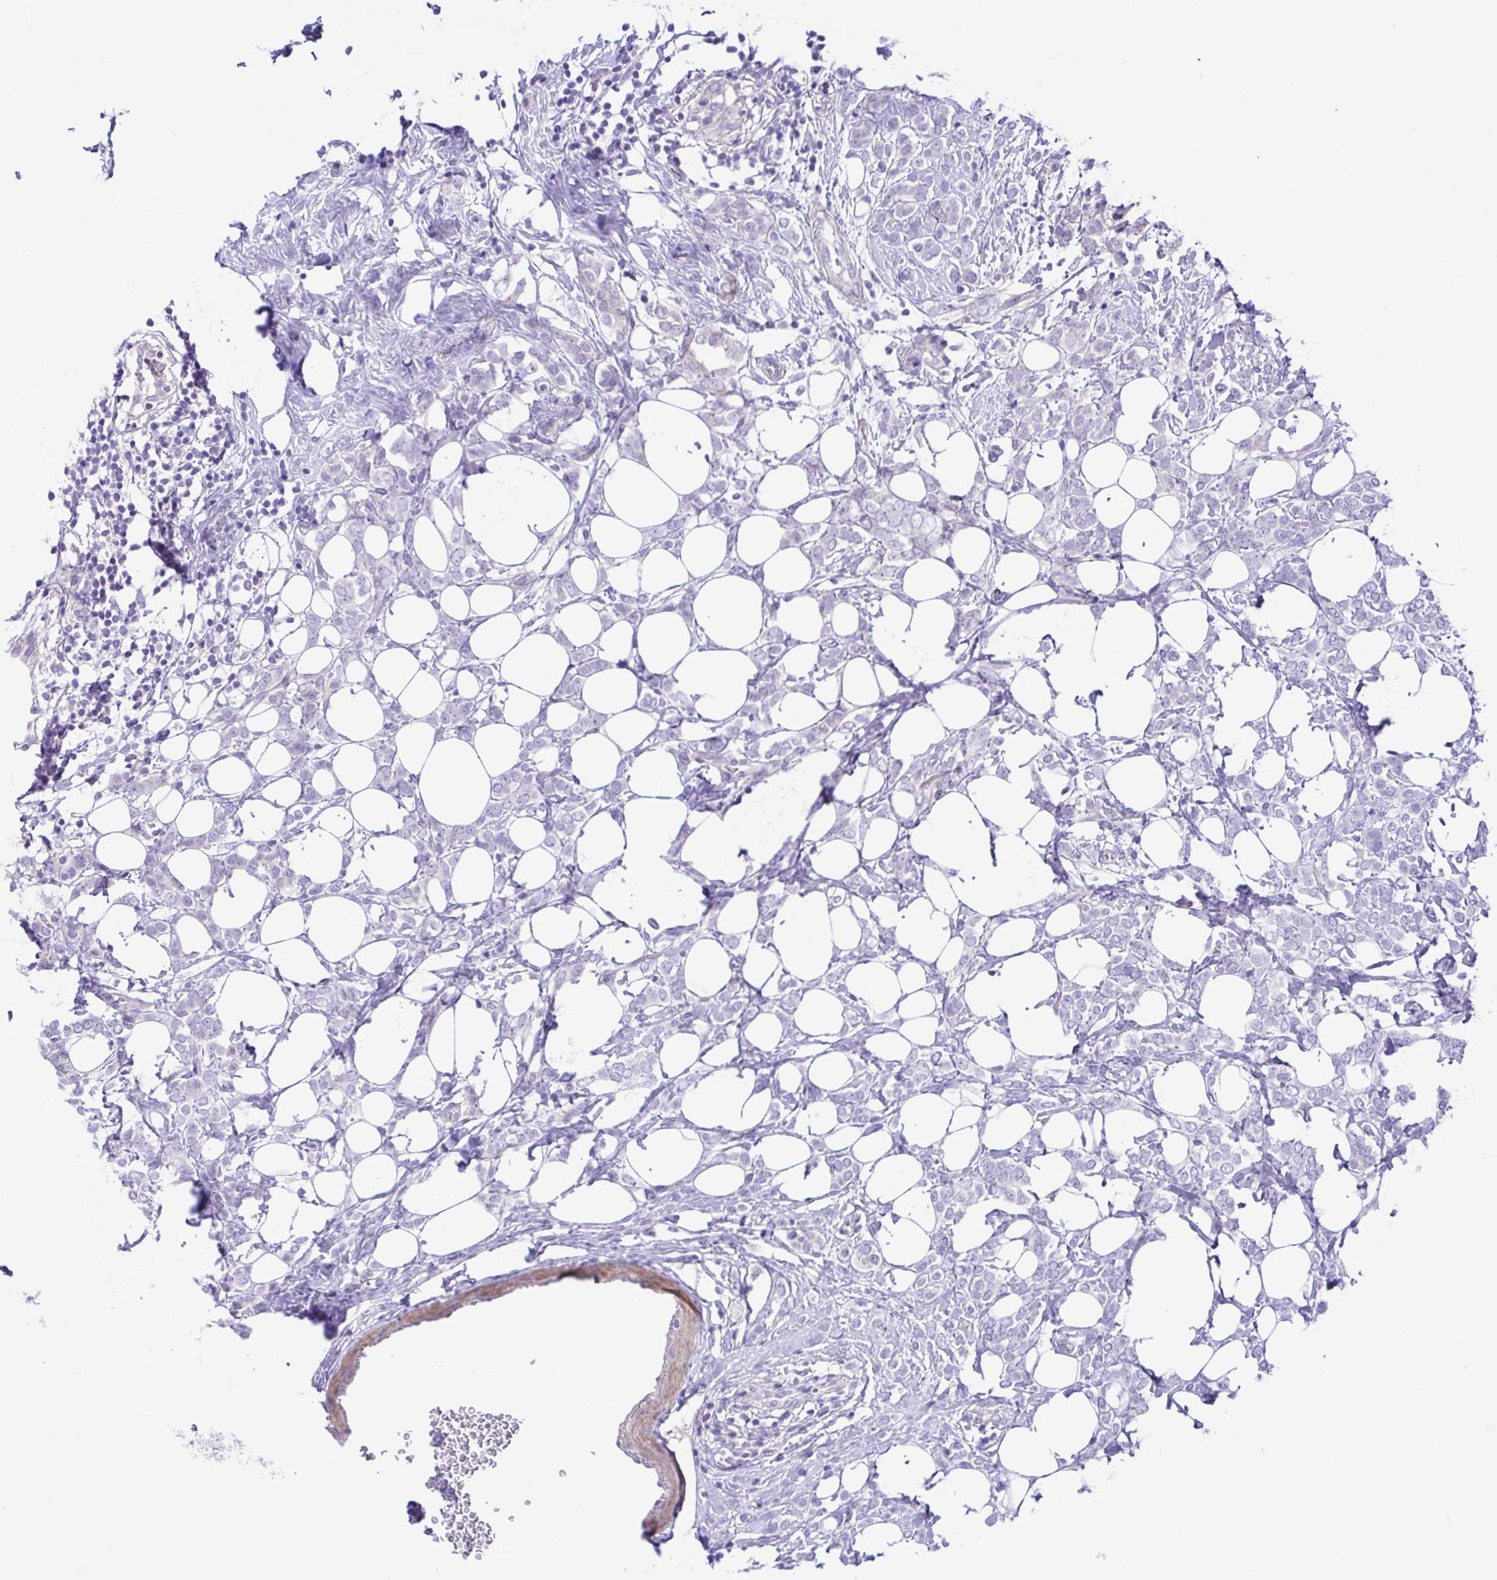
{"staining": {"intensity": "negative", "quantity": "none", "location": "none"}, "tissue": "breast cancer", "cell_type": "Tumor cells", "image_type": "cancer", "snomed": [{"axis": "morphology", "description": "Lobular carcinoma"}, {"axis": "topography", "description": "Breast"}], "caption": "The histopathology image displays no staining of tumor cells in breast cancer (lobular carcinoma).", "gene": "ISM2", "patient": {"sex": "female", "age": 49}}